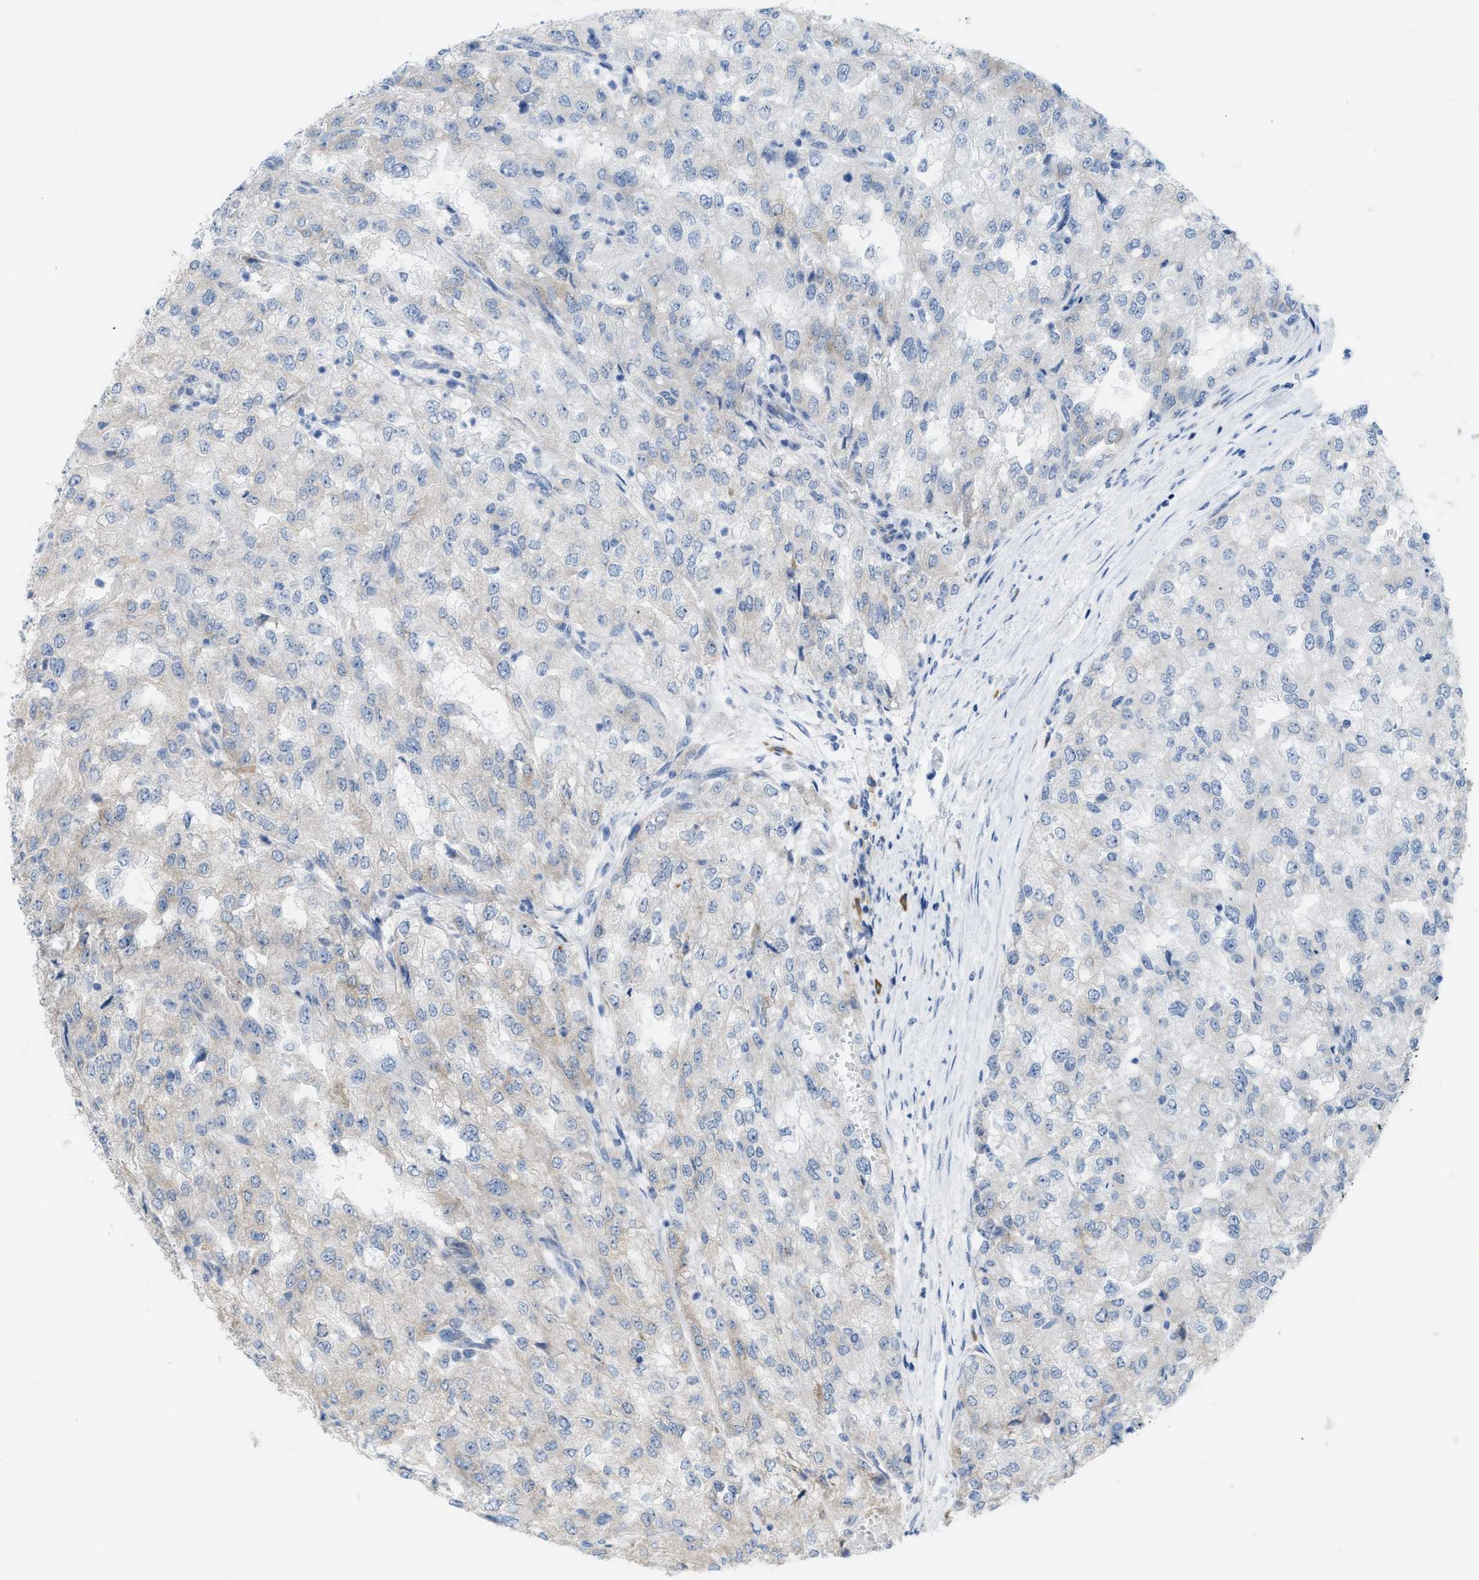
{"staining": {"intensity": "negative", "quantity": "none", "location": "none"}, "tissue": "renal cancer", "cell_type": "Tumor cells", "image_type": "cancer", "snomed": [{"axis": "morphology", "description": "Adenocarcinoma, NOS"}, {"axis": "topography", "description": "Kidney"}], "caption": "The immunohistochemistry (IHC) photomicrograph has no significant staining in tumor cells of adenocarcinoma (renal) tissue.", "gene": "KIFC3", "patient": {"sex": "female", "age": 54}}